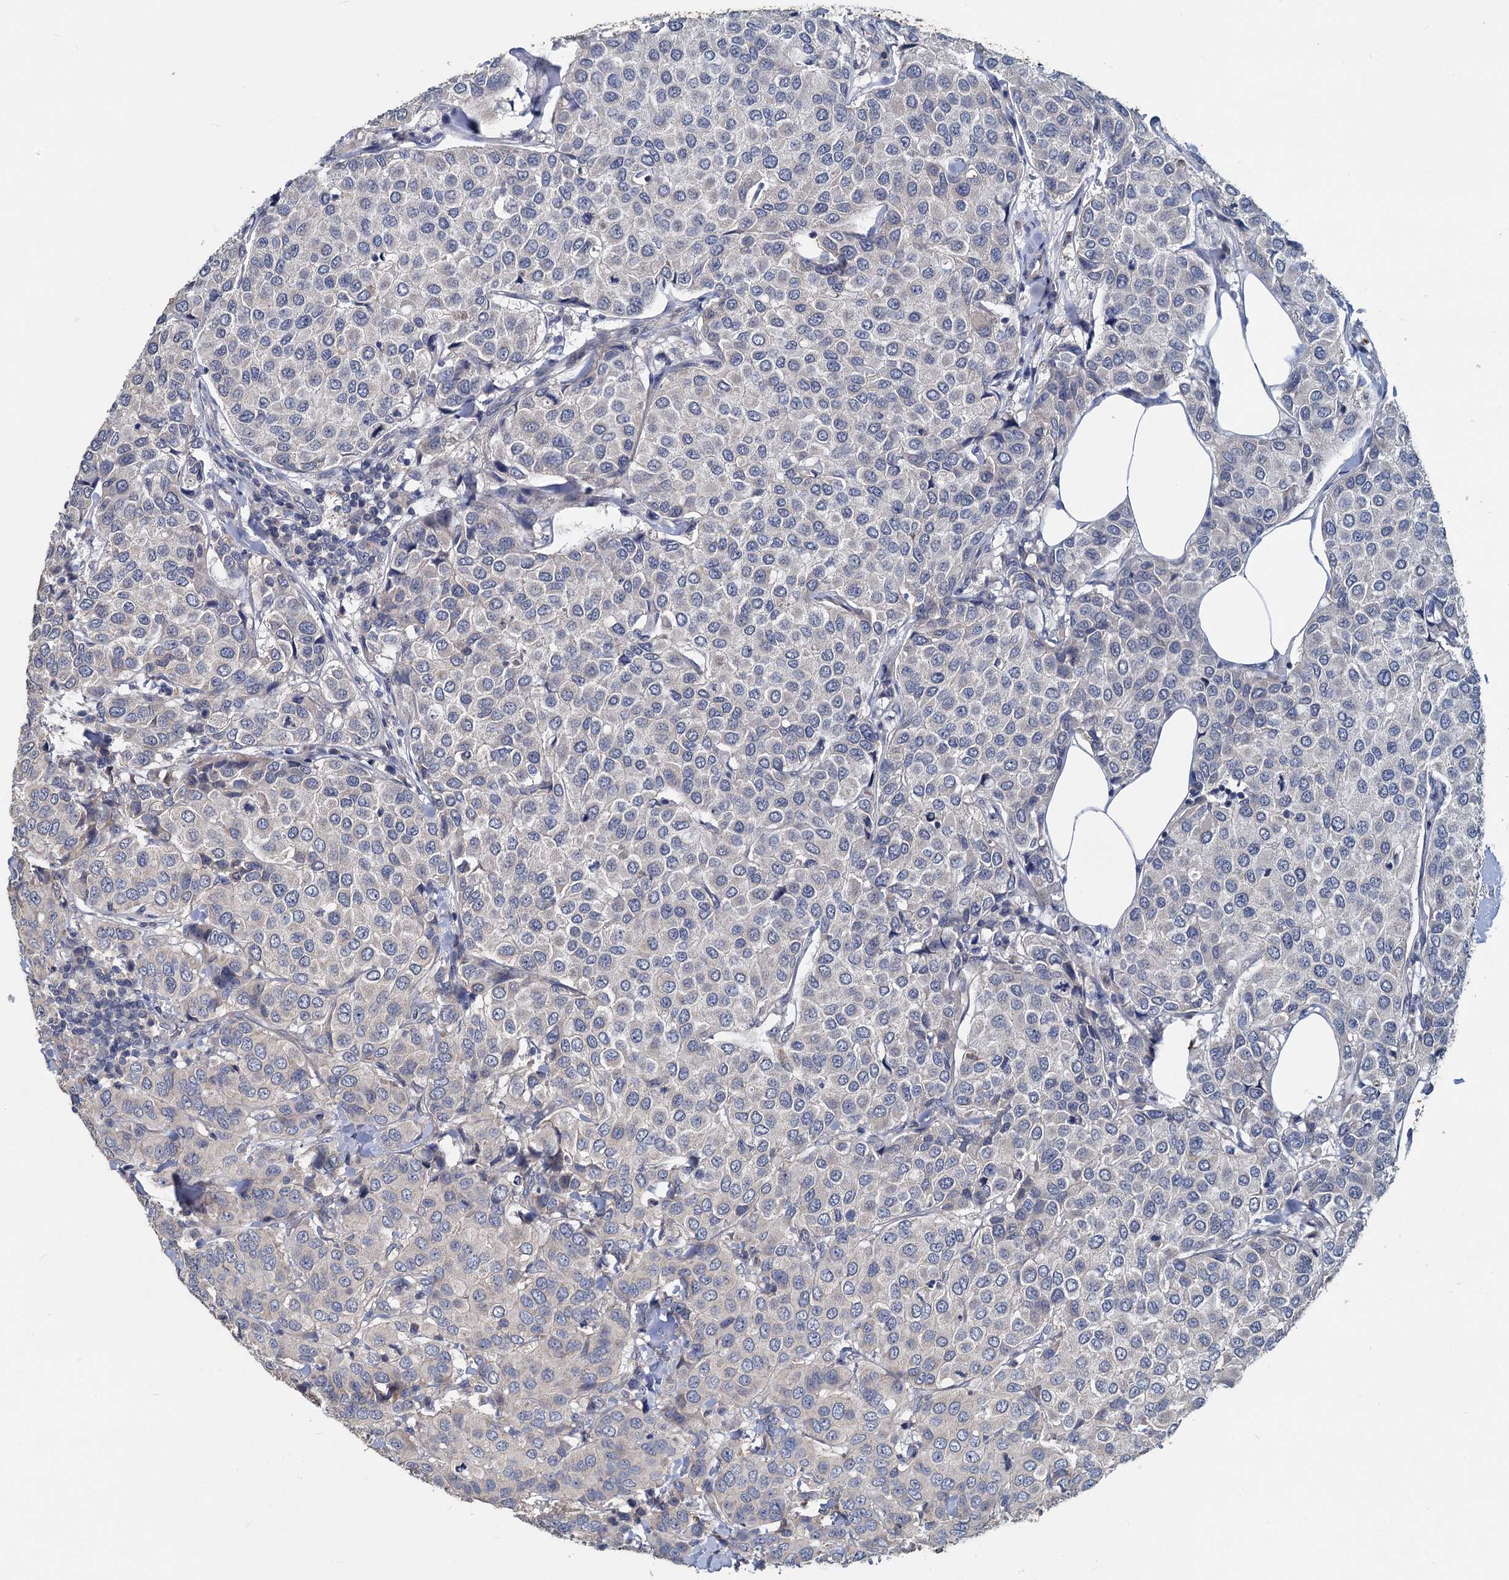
{"staining": {"intensity": "negative", "quantity": "none", "location": "none"}, "tissue": "breast cancer", "cell_type": "Tumor cells", "image_type": "cancer", "snomed": [{"axis": "morphology", "description": "Duct carcinoma"}, {"axis": "topography", "description": "Breast"}], "caption": "An immunohistochemistry (IHC) photomicrograph of breast invasive ductal carcinoma is shown. There is no staining in tumor cells of breast invasive ductal carcinoma.", "gene": "SLC2A7", "patient": {"sex": "female", "age": 55}}